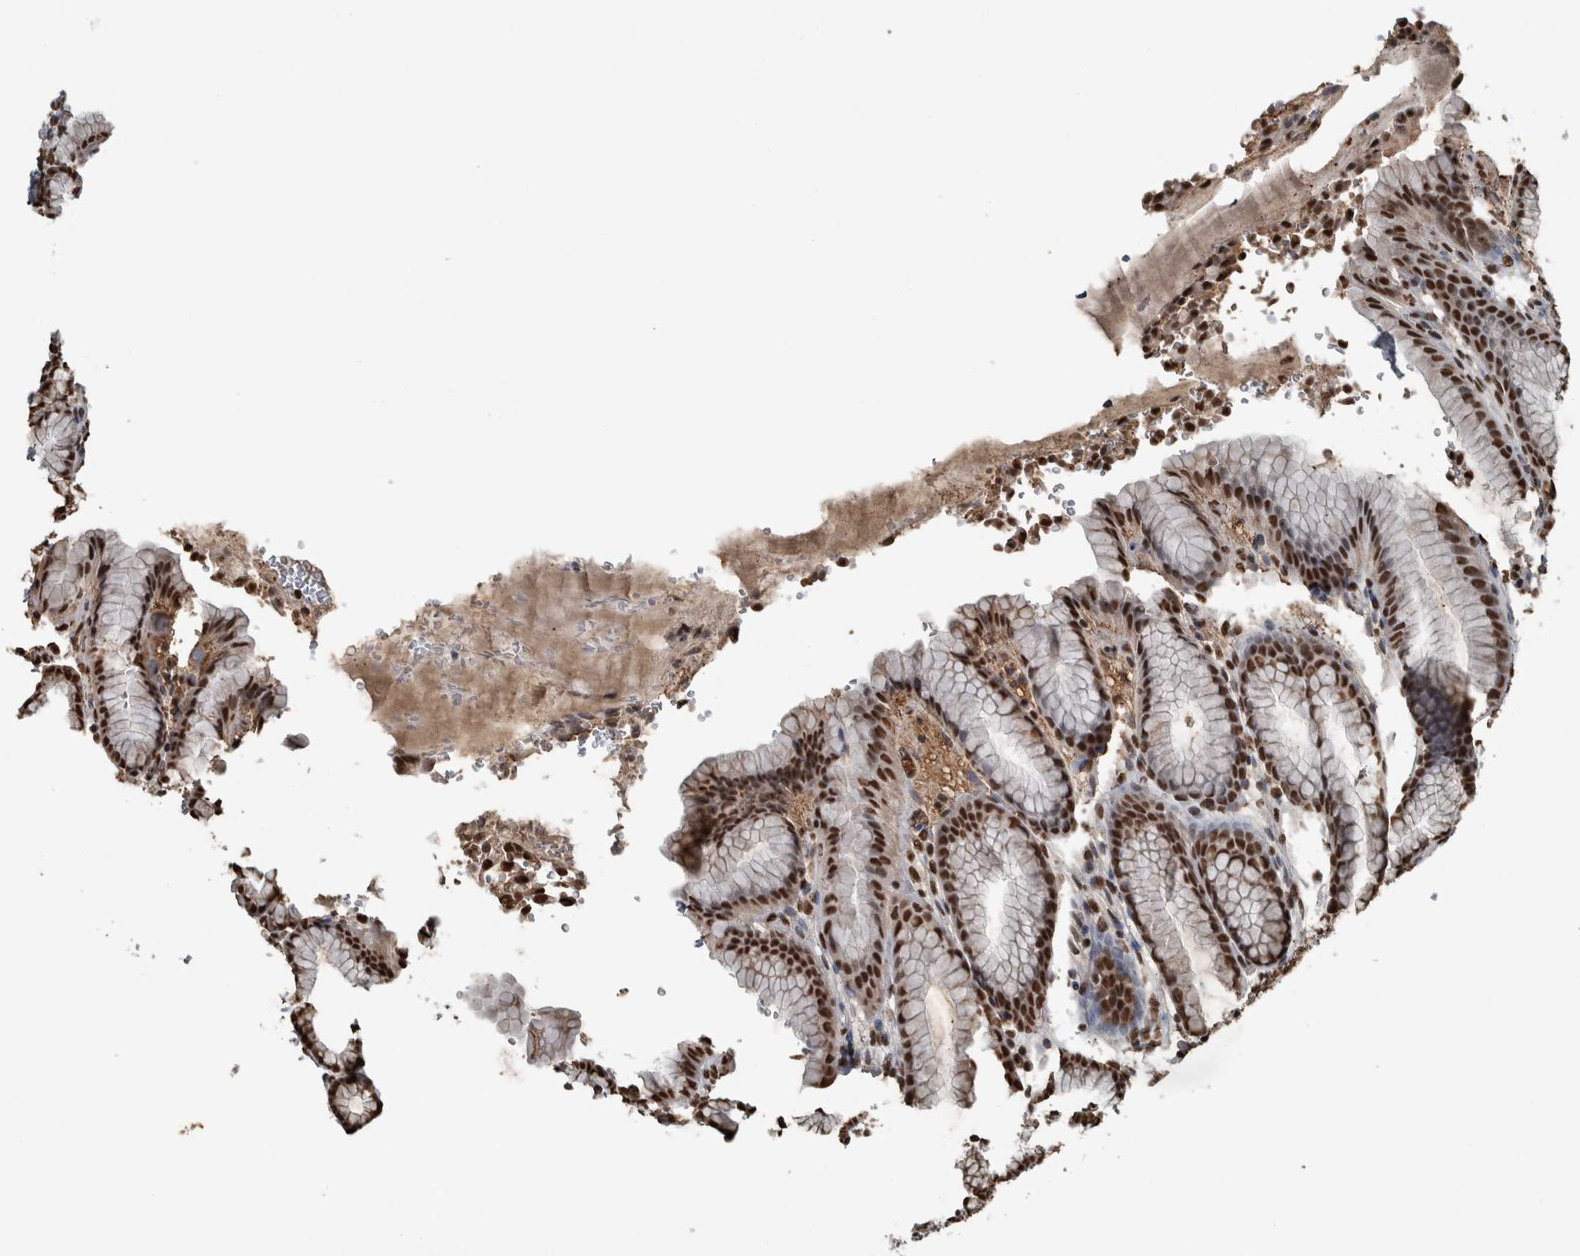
{"staining": {"intensity": "strong", "quantity": ">75%", "location": "cytoplasmic/membranous,nuclear"}, "tissue": "stomach", "cell_type": "Glandular cells", "image_type": "normal", "snomed": [{"axis": "morphology", "description": "Normal tissue, NOS"}, {"axis": "topography", "description": "Stomach"}], "caption": "Protein staining by immunohistochemistry (IHC) reveals strong cytoplasmic/membranous,nuclear staining in approximately >75% of glandular cells in normal stomach.", "gene": "TGS1", "patient": {"sex": "male", "age": 42}}